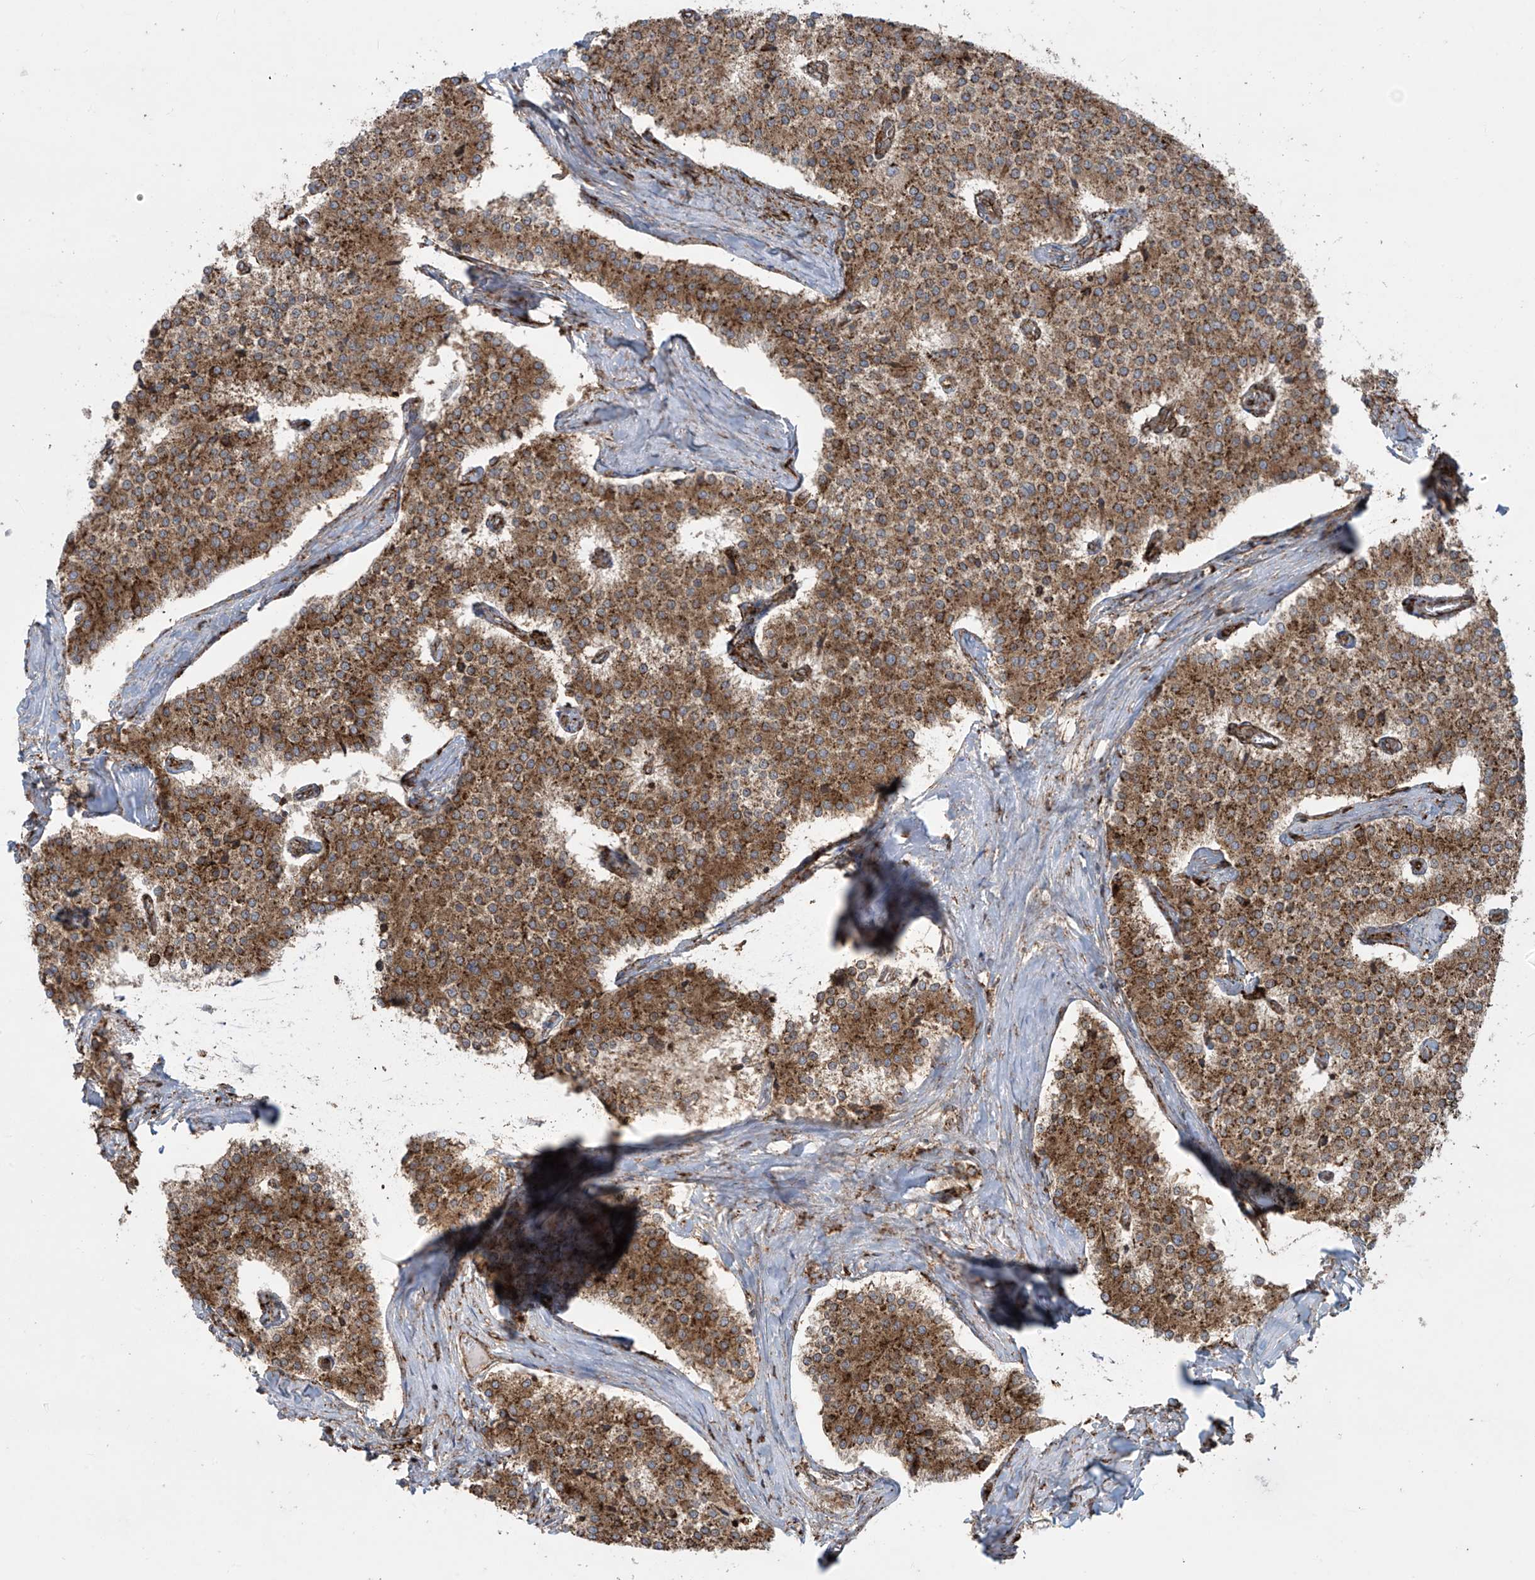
{"staining": {"intensity": "moderate", "quantity": ">75%", "location": "cytoplasmic/membranous"}, "tissue": "carcinoid", "cell_type": "Tumor cells", "image_type": "cancer", "snomed": [{"axis": "morphology", "description": "Carcinoid, malignant, NOS"}, {"axis": "topography", "description": "Colon"}], "caption": "Moderate cytoplasmic/membranous positivity for a protein is appreciated in about >75% of tumor cells of malignant carcinoid using immunohistochemistry.", "gene": "MX1", "patient": {"sex": "female", "age": 52}}